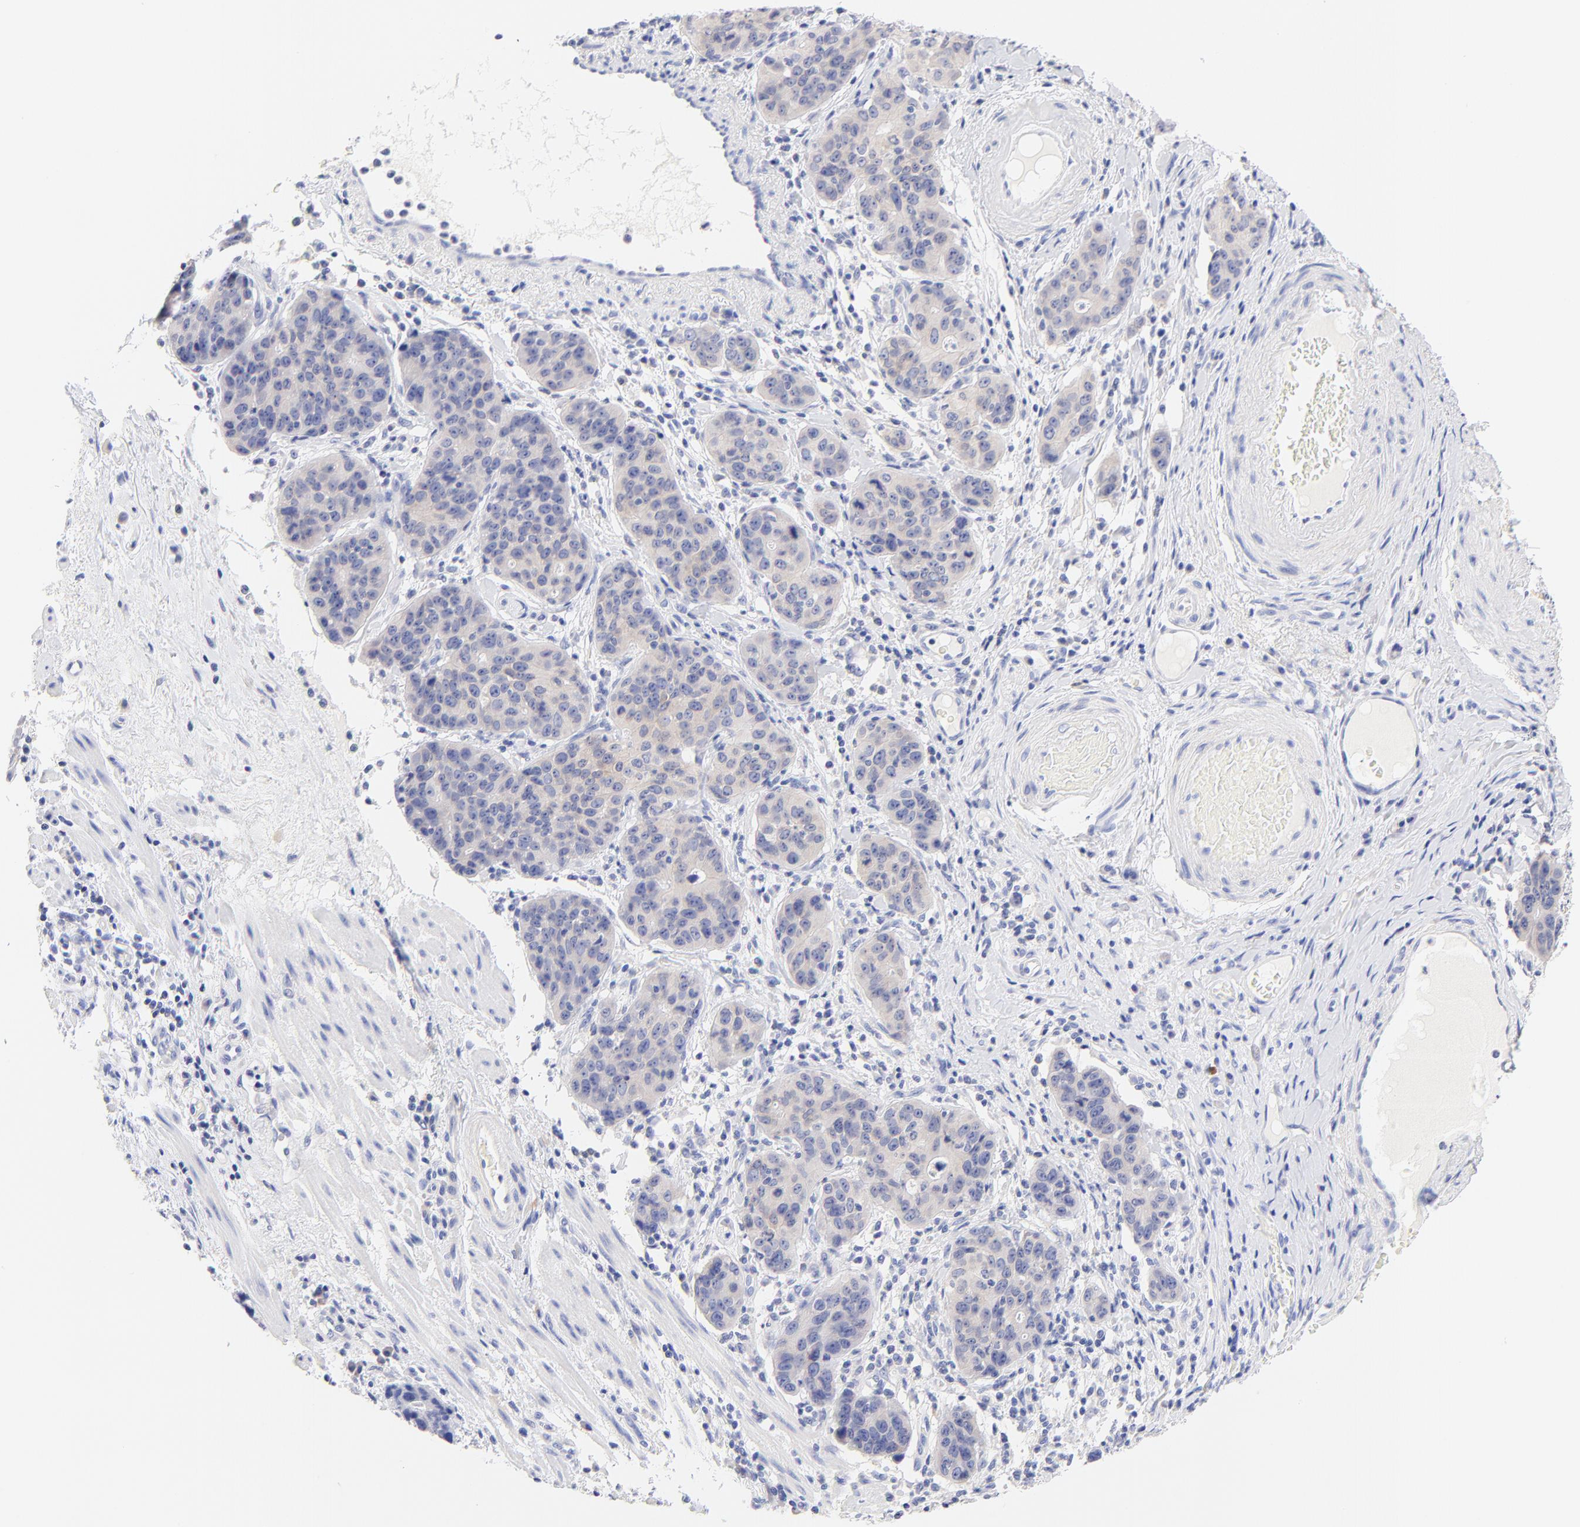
{"staining": {"intensity": "moderate", "quantity": "<25%", "location": "cytoplasmic/membranous"}, "tissue": "stomach cancer", "cell_type": "Tumor cells", "image_type": "cancer", "snomed": [{"axis": "morphology", "description": "Adenocarcinoma, NOS"}, {"axis": "topography", "description": "Esophagus"}, {"axis": "topography", "description": "Stomach"}], "caption": "The photomicrograph reveals a brown stain indicating the presence of a protein in the cytoplasmic/membranous of tumor cells in adenocarcinoma (stomach). The protein of interest is stained brown, and the nuclei are stained in blue (DAB (3,3'-diaminobenzidine) IHC with brightfield microscopy, high magnification).", "gene": "EBP", "patient": {"sex": "male", "age": 74}}